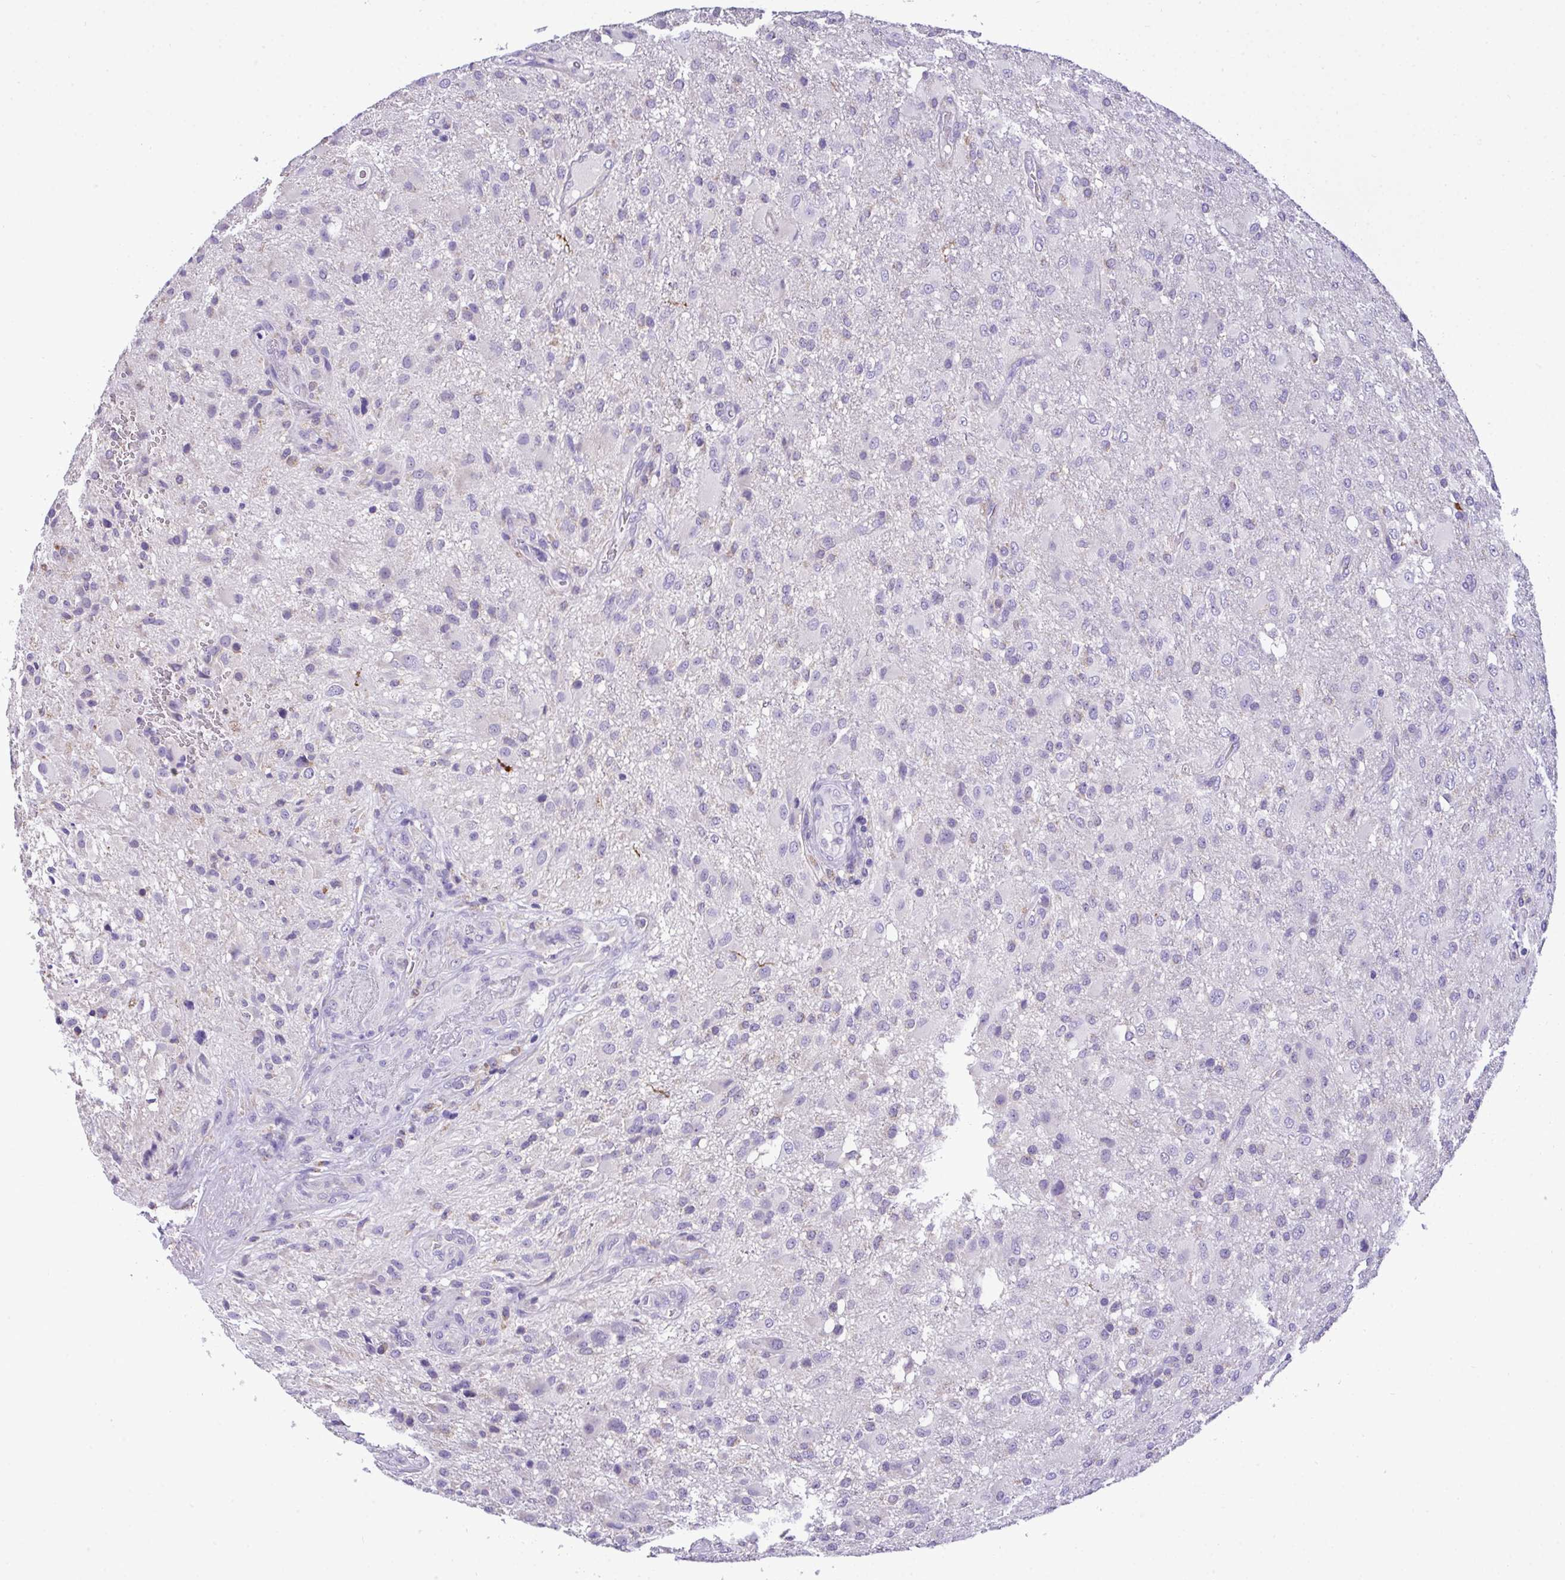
{"staining": {"intensity": "negative", "quantity": "none", "location": "none"}, "tissue": "glioma", "cell_type": "Tumor cells", "image_type": "cancer", "snomed": [{"axis": "morphology", "description": "Glioma, malignant, High grade"}, {"axis": "topography", "description": "Brain"}], "caption": "Micrograph shows no protein staining in tumor cells of glioma tissue.", "gene": "ST8SIA2", "patient": {"sex": "male", "age": 53}}